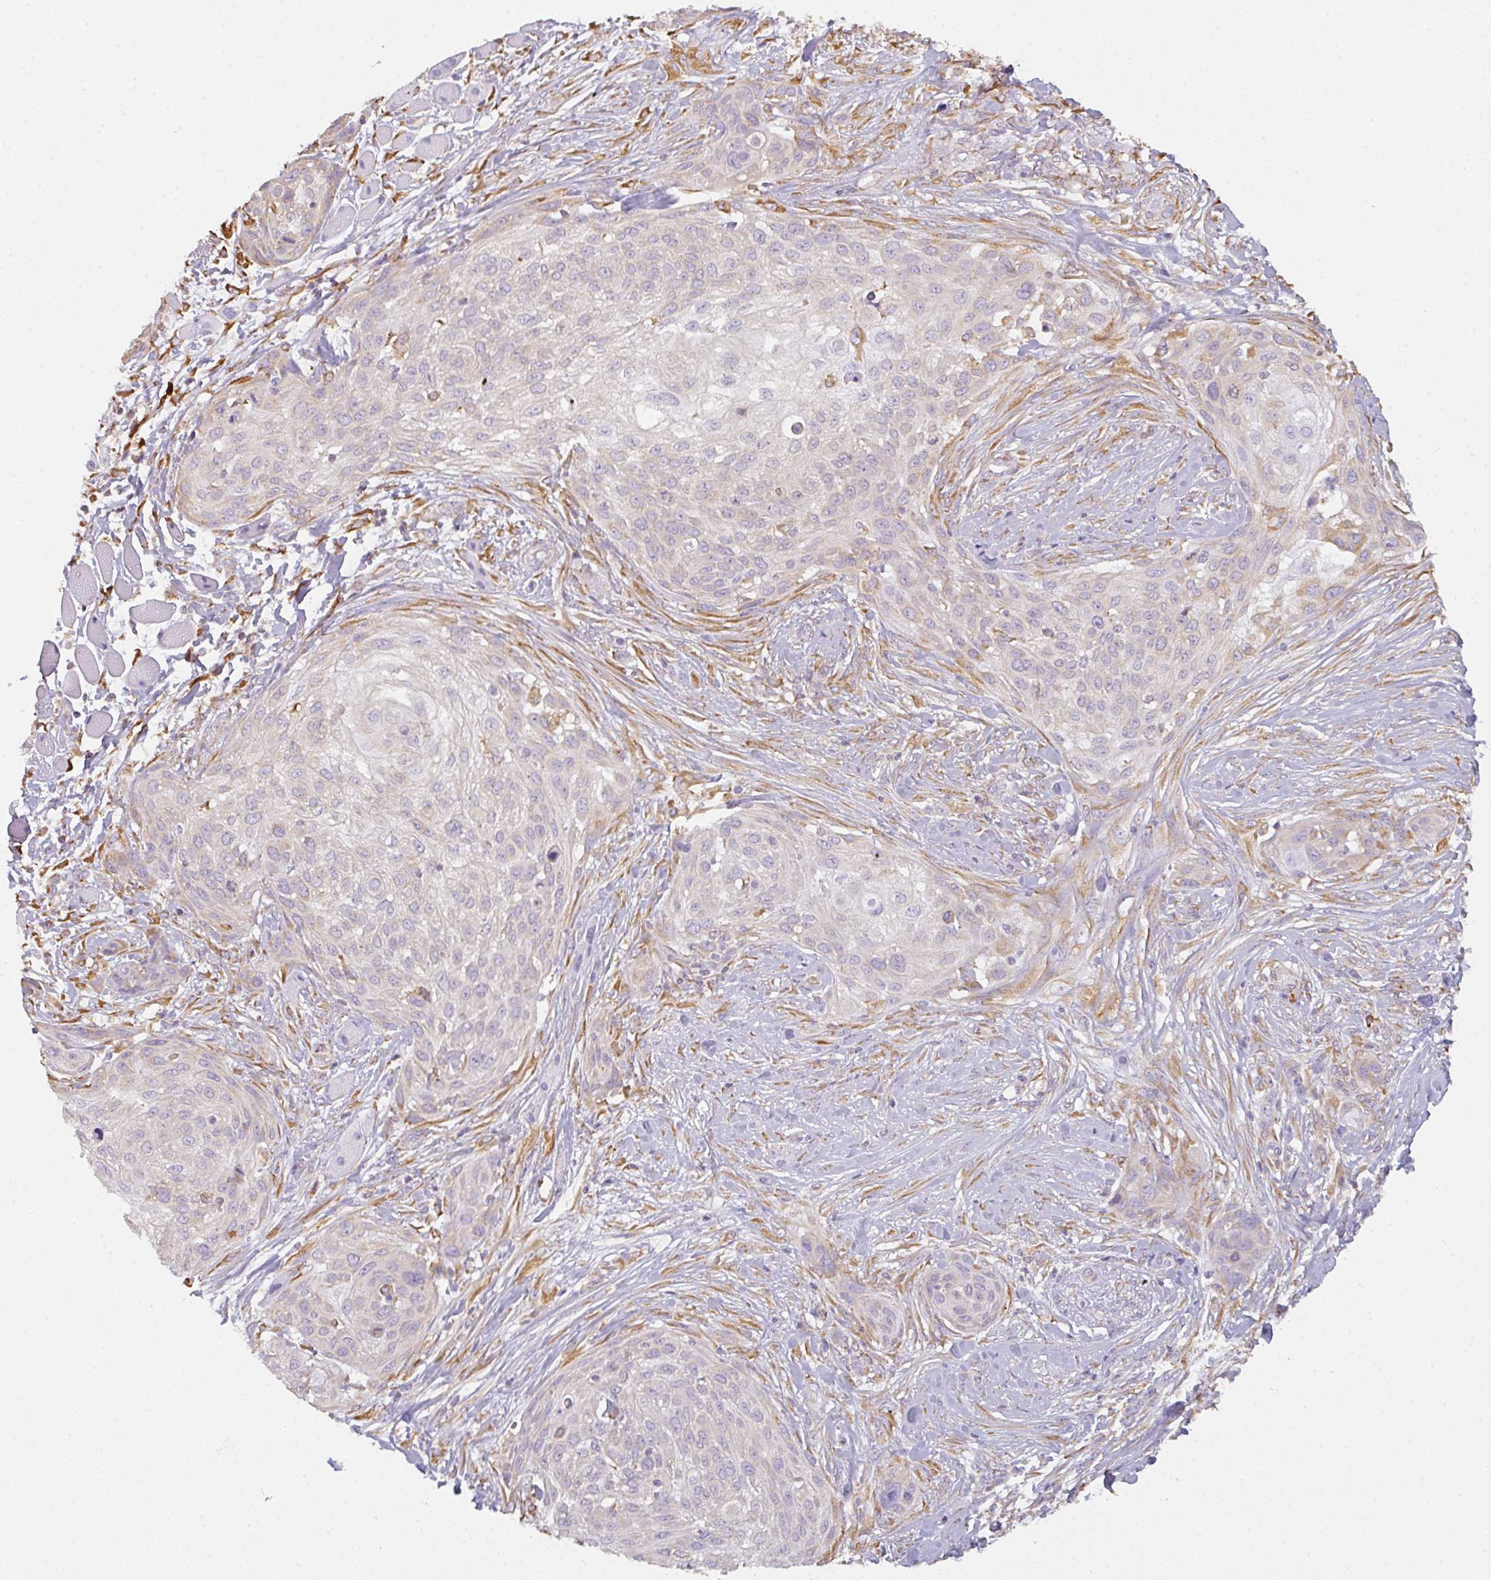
{"staining": {"intensity": "negative", "quantity": "none", "location": "none"}, "tissue": "skin cancer", "cell_type": "Tumor cells", "image_type": "cancer", "snomed": [{"axis": "morphology", "description": "Squamous cell carcinoma, NOS"}, {"axis": "topography", "description": "Skin"}], "caption": "Protein analysis of skin cancer (squamous cell carcinoma) demonstrates no significant expression in tumor cells.", "gene": "DOK4", "patient": {"sex": "female", "age": 87}}